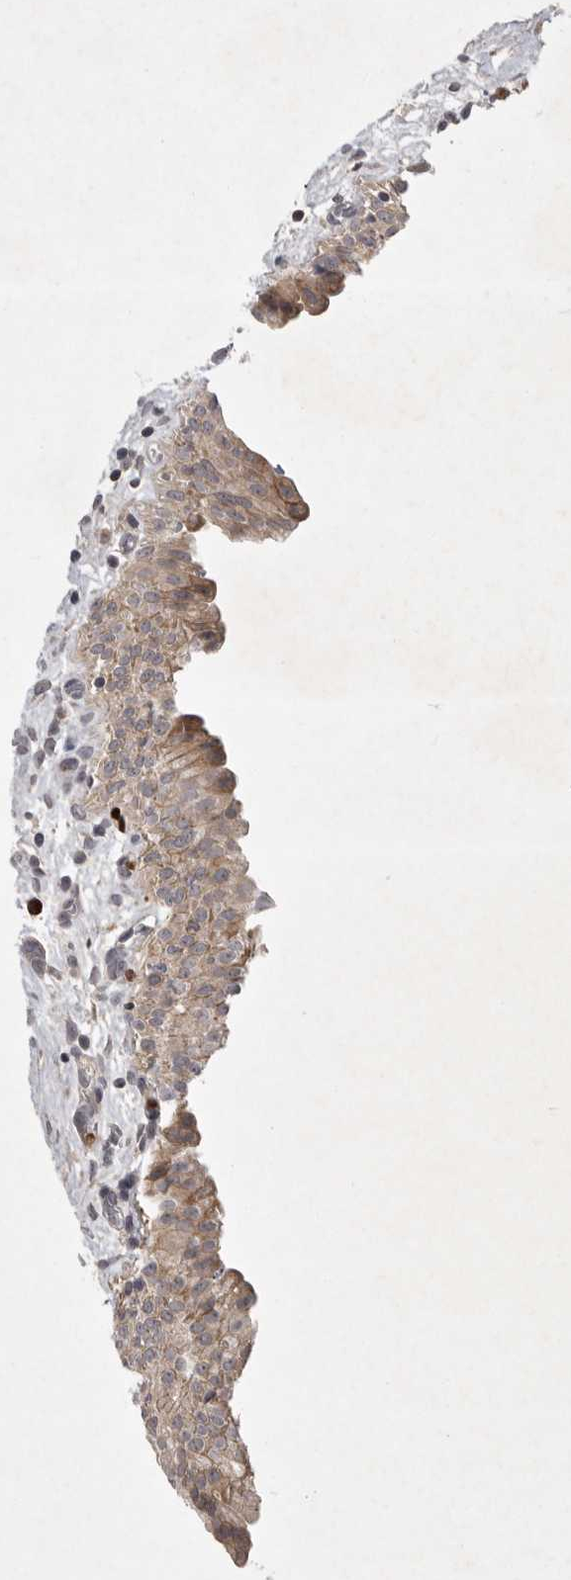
{"staining": {"intensity": "moderate", "quantity": ">75%", "location": "cytoplasmic/membranous"}, "tissue": "urinary bladder", "cell_type": "Urothelial cells", "image_type": "normal", "snomed": [{"axis": "morphology", "description": "Normal tissue, NOS"}, {"axis": "topography", "description": "Urinary bladder"}], "caption": "Unremarkable urinary bladder displays moderate cytoplasmic/membranous positivity in about >75% of urothelial cells, visualized by immunohistochemistry.", "gene": "UBE3D", "patient": {"sex": "male", "age": 82}}